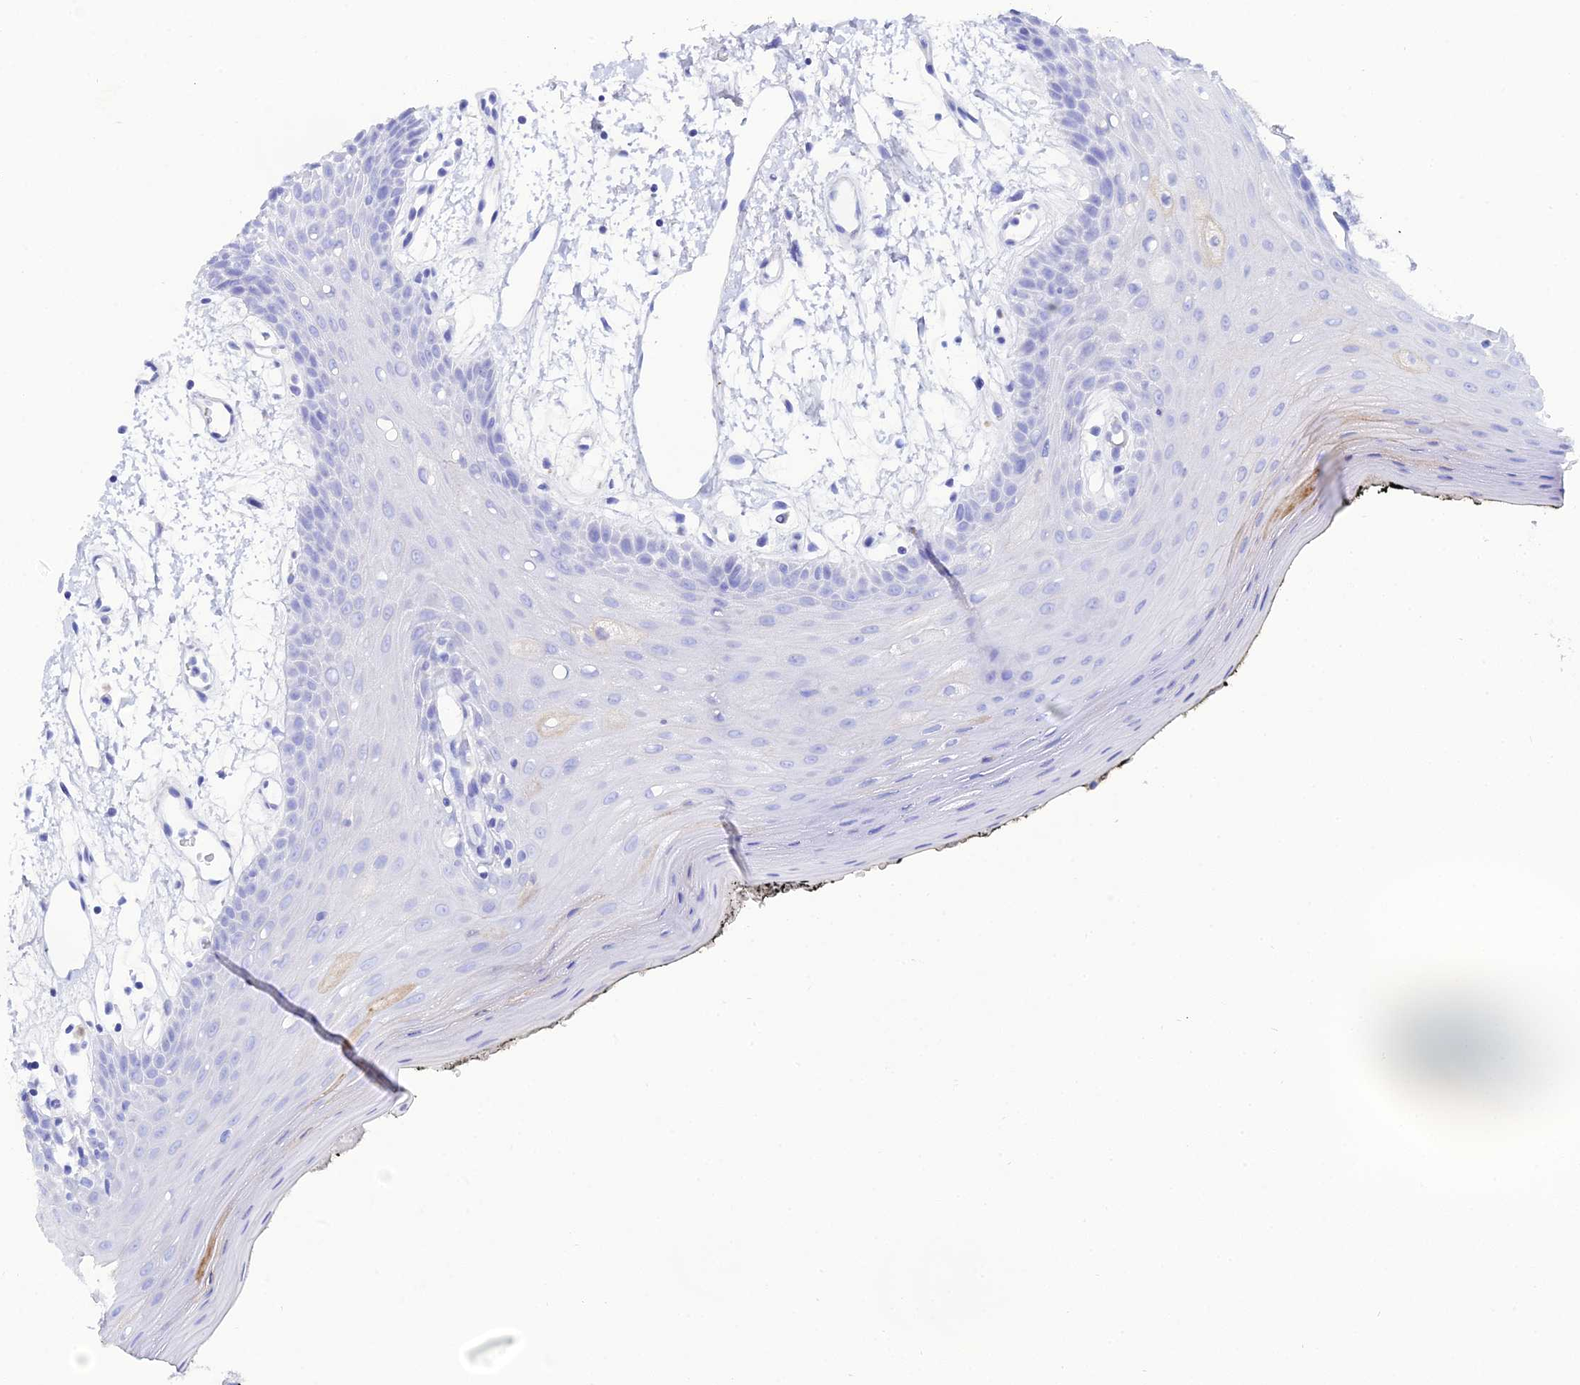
{"staining": {"intensity": "negative", "quantity": "none", "location": "none"}, "tissue": "oral mucosa", "cell_type": "Squamous epithelial cells", "image_type": "normal", "snomed": [{"axis": "morphology", "description": "Normal tissue, NOS"}, {"axis": "topography", "description": "Oral tissue"}, {"axis": "topography", "description": "Tounge, NOS"}], "caption": "Photomicrograph shows no significant protein expression in squamous epithelial cells of unremarkable oral mucosa. (IHC, brightfield microscopy, high magnification).", "gene": "CELA3A", "patient": {"sex": "female", "age": 59}}